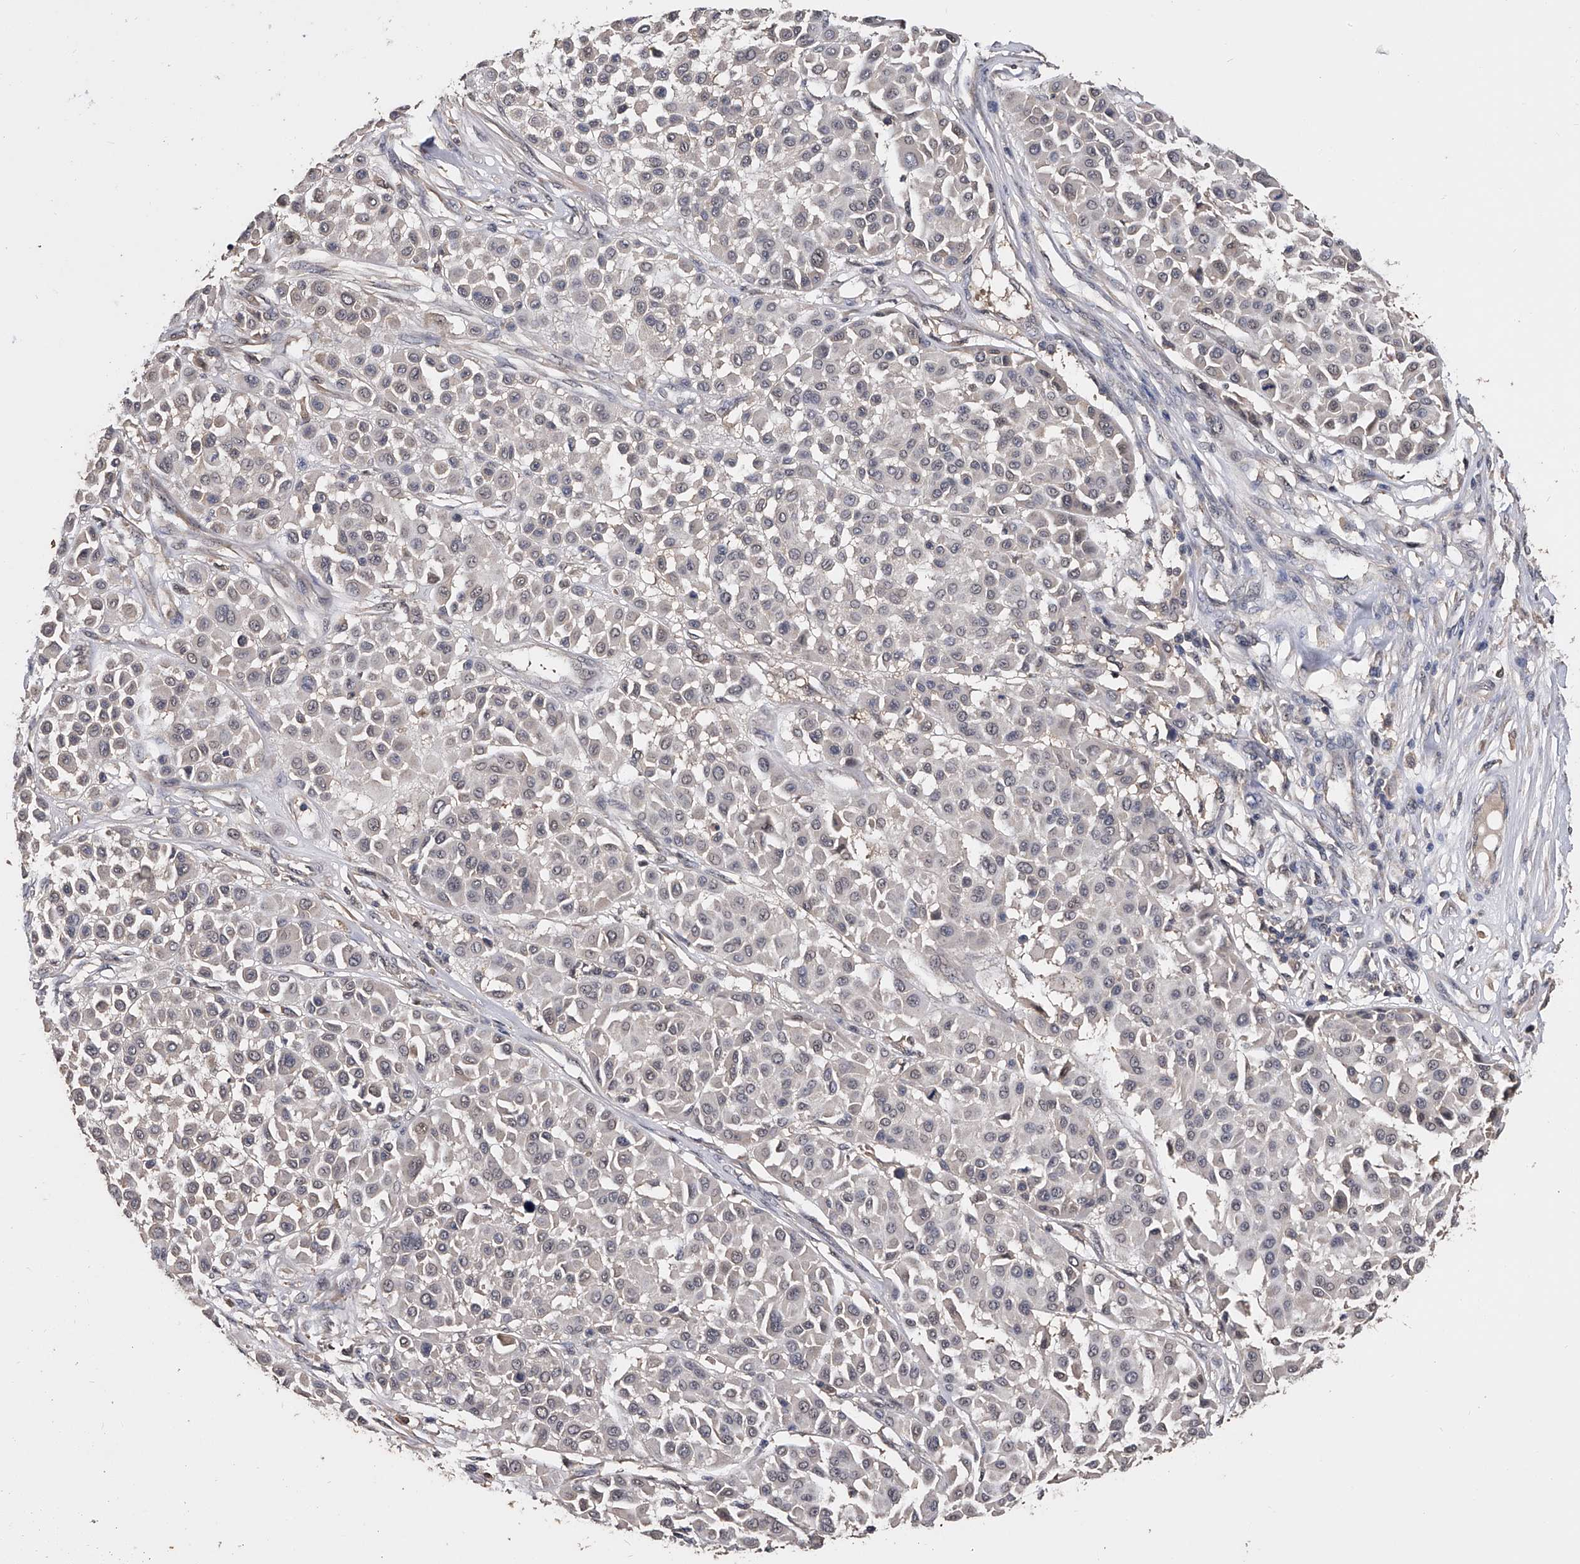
{"staining": {"intensity": "negative", "quantity": "none", "location": "none"}, "tissue": "melanoma", "cell_type": "Tumor cells", "image_type": "cancer", "snomed": [{"axis": "morphology", "description": "Malignant melanoma, Metastatic site"}, {"axis": "topography", "description": "Soft tissue"}], "caption": "Photomicrograph shows no protein staining in tumor cells of malignant melanoma (metastatic site) tissue. The staining is performed using DAB brown chromogen with nuclei counter-stained in using hematoxylin.", "gene": "EFCAB7", "patient": {"sex": "male", "age": 41}}